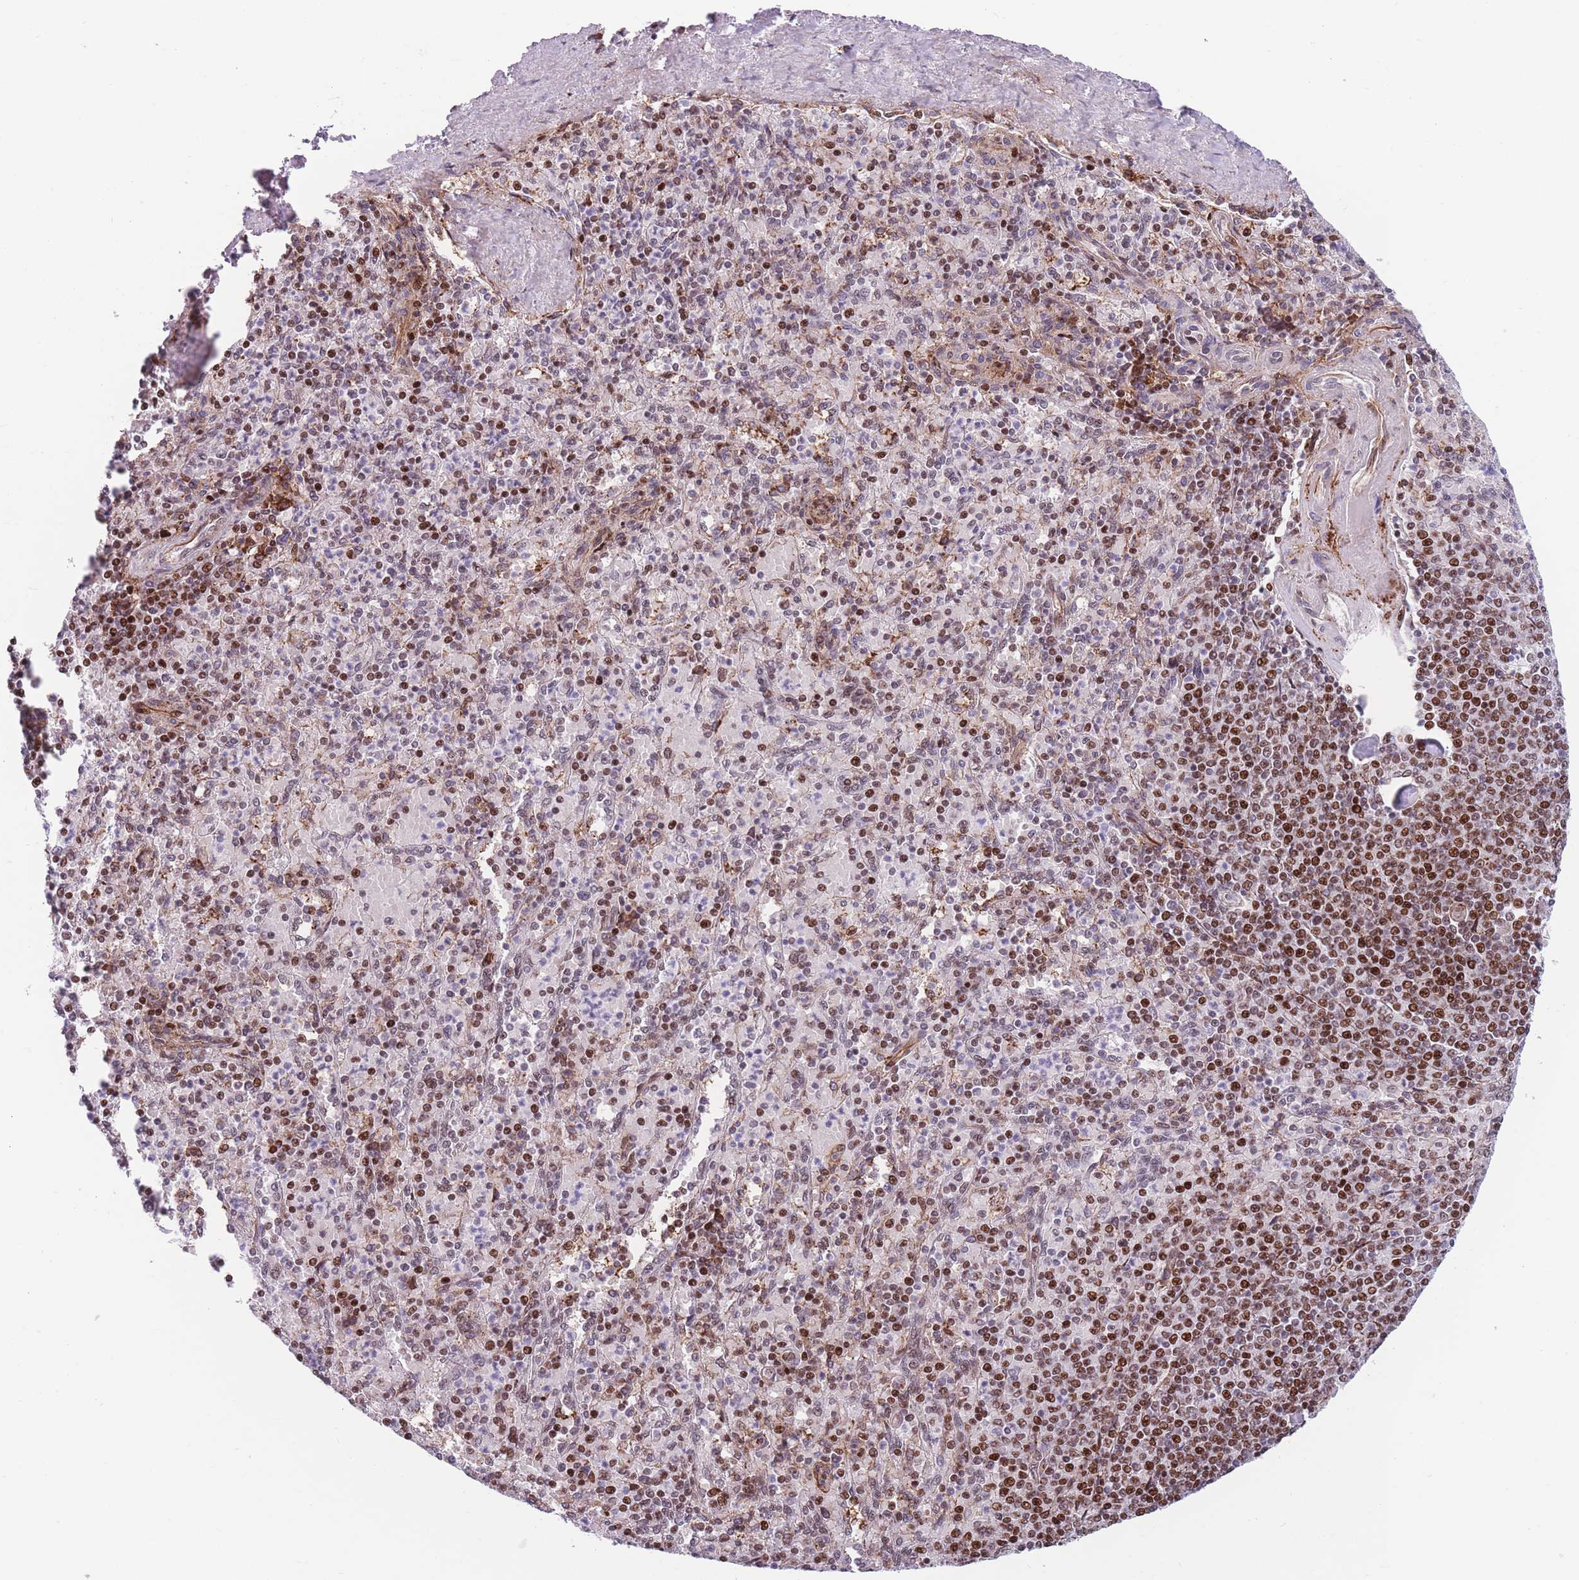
{"staining": {"intensity": "moderate", "quantity": "25%-75%", "location": "nuclear"}, "tissue": "spleen", "cell_type": "Cells in red pulp", "image_type": "normal", "snomed": [{"axis": "morphology", "description": "Normal tissue, NOS"}, {"axis": "topography", "description": "Spleen"}], "caption": "Immunohistochemistry (IHC) of normal spleen exhibits medium levels of moderate nuclear expression in about 25%-75% of cells in red pulp. (IHC, brightfield microscopy, high magnification).", "gene": "DNAJC3", "patient": {"sex": "male", "age": 82}}